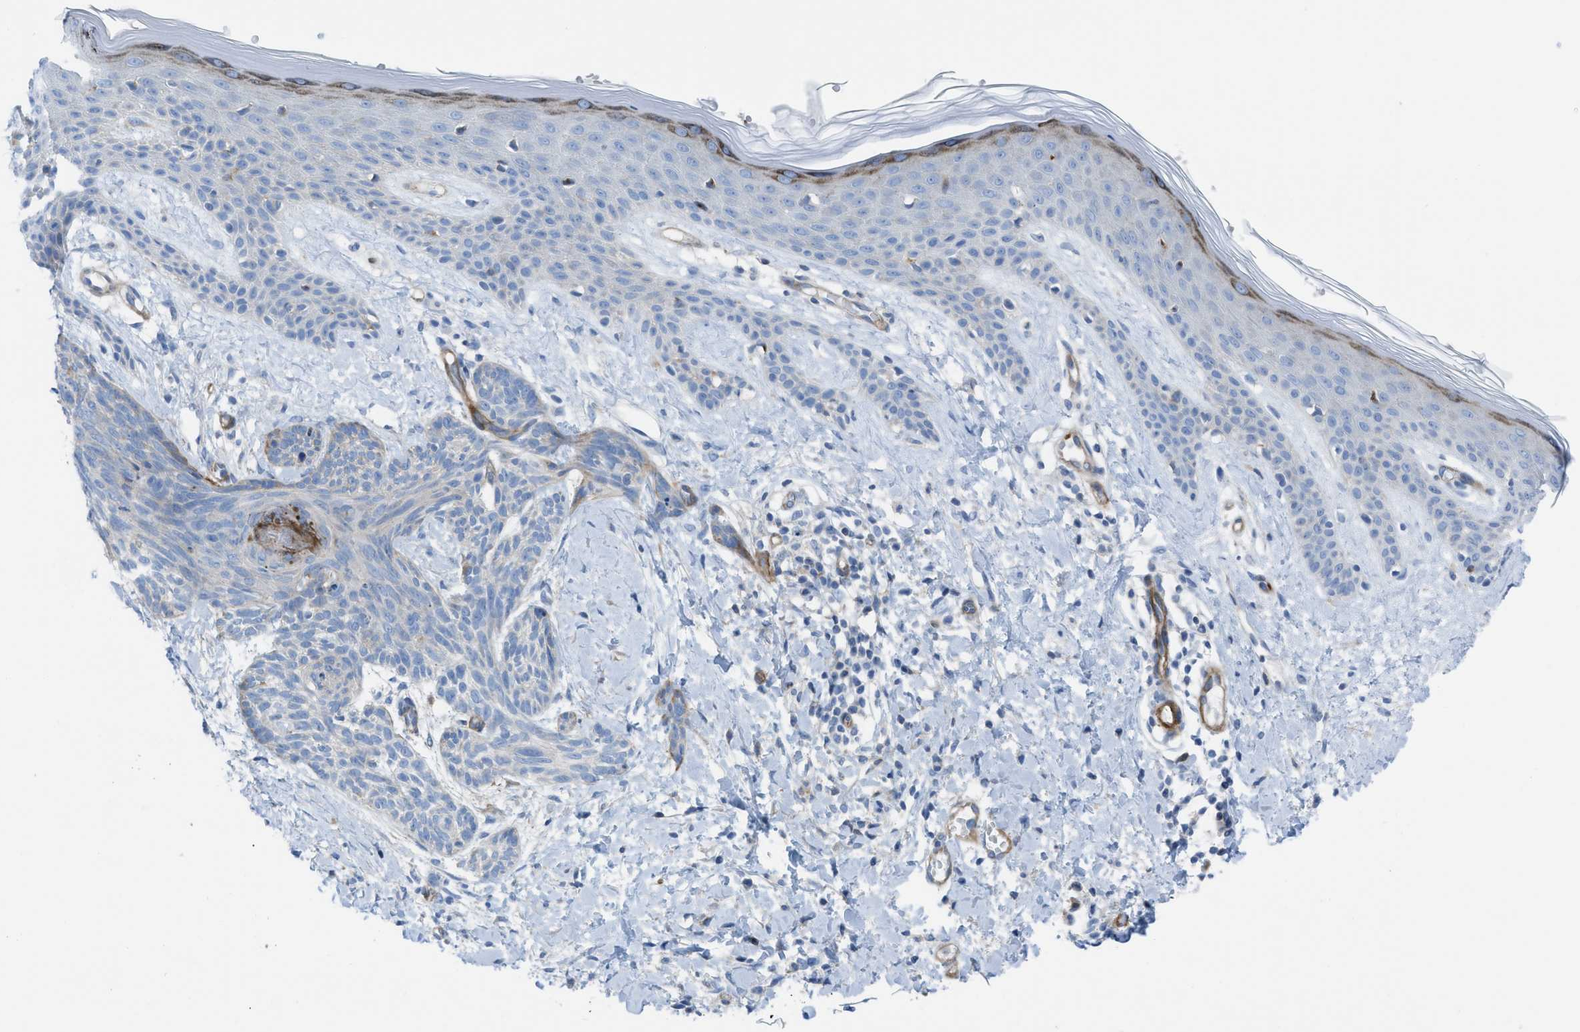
{"staining": {"intensity": "weak", "quantity": "<25%", "location": "cytoplasmic/membranous"}, "tissue": "skin cancer", "cell_type": "Tumor cells", "image_type": "cancer", "snomed": [{"axis": "morphology", "description": "Basal cell carcinoma"}, {"axis": "topography", "description": "Skin"}], "caption": "This is an IHC image of skin cancer. There is no expression in tumor cells.", "gene": "KCNH7", "patient": {"sex": "female", "age": 59}}